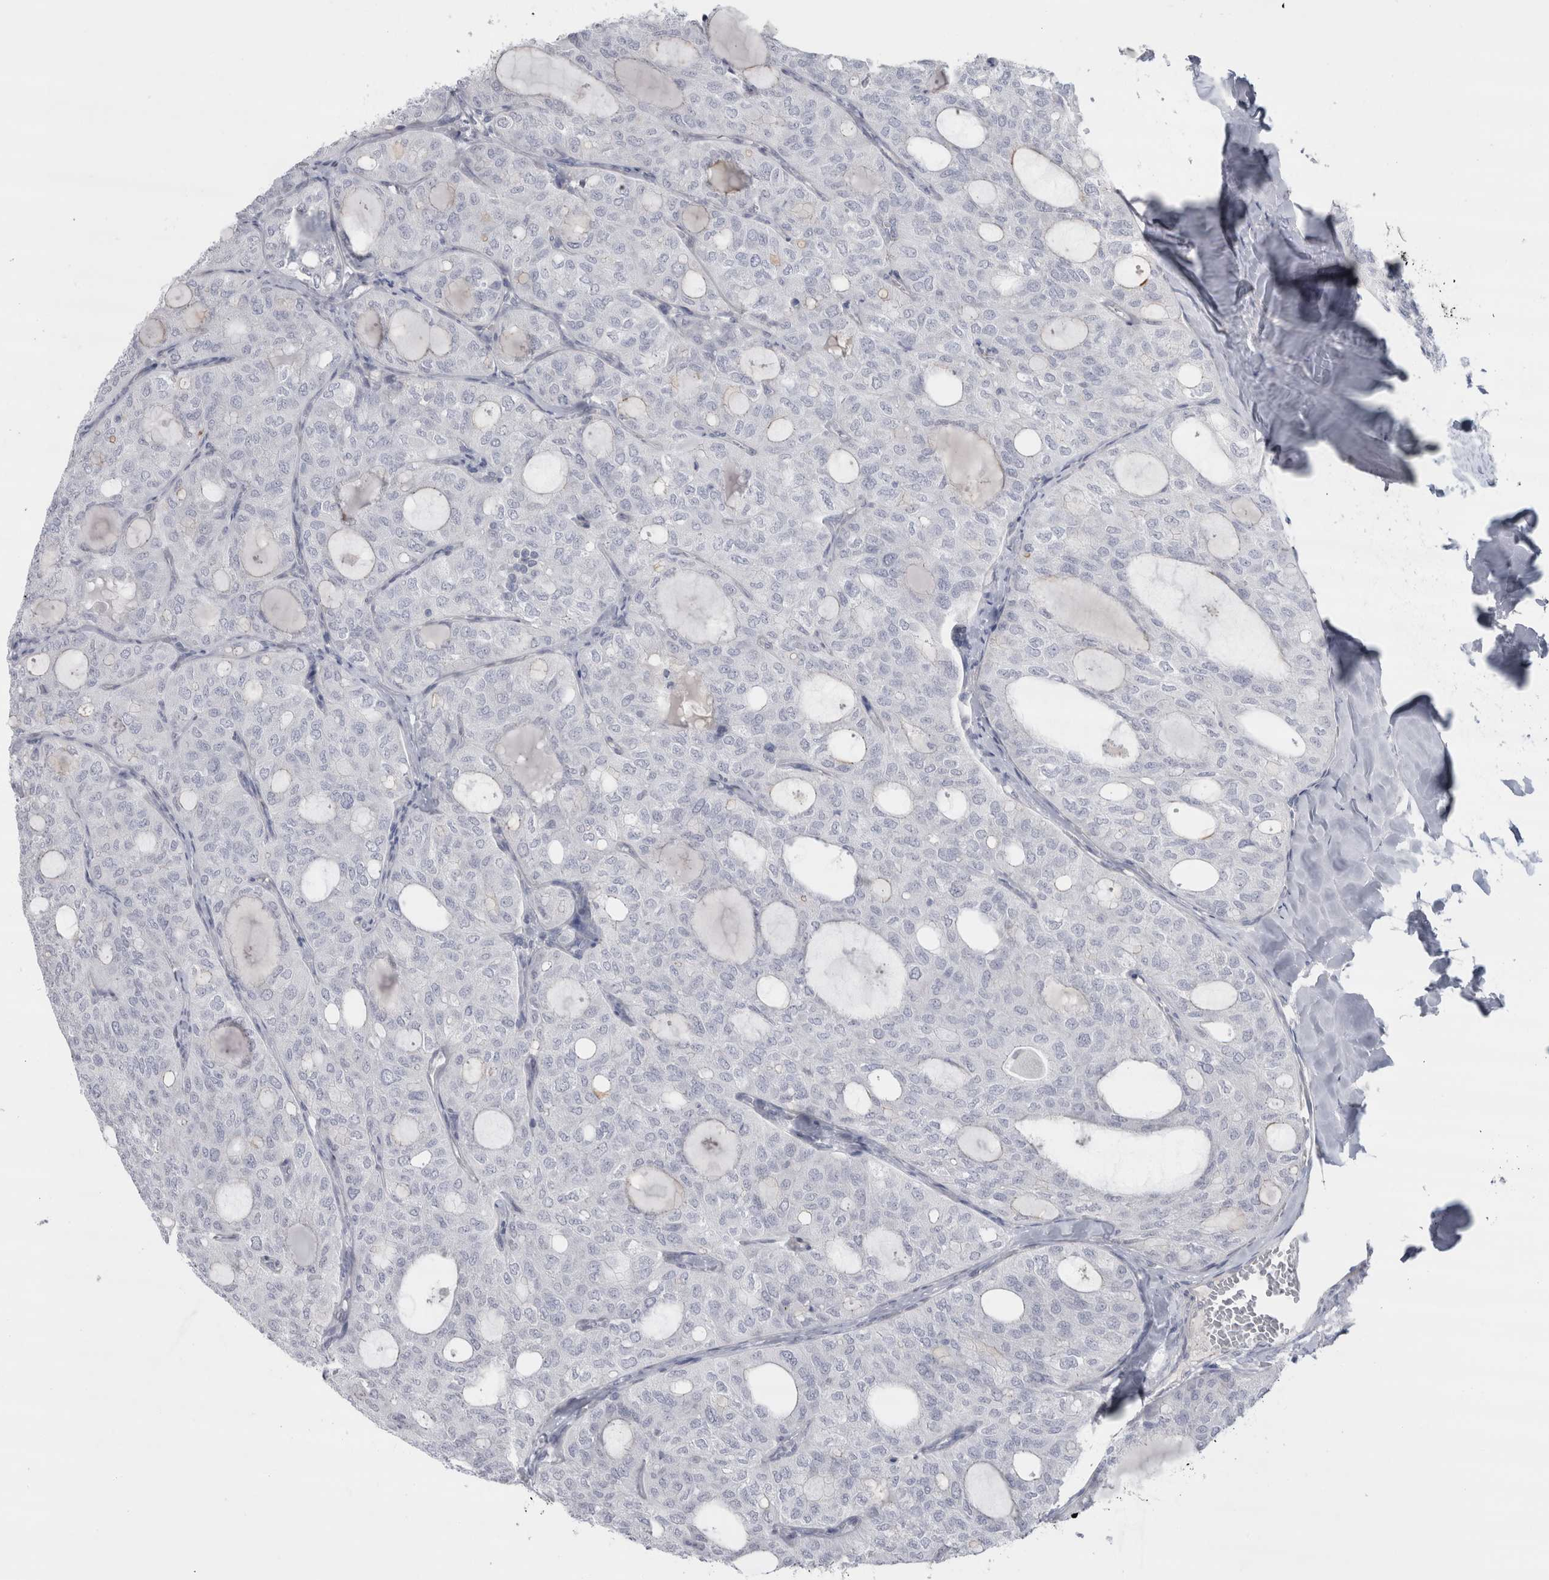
{"staining": {"intensity": "negative", "quantity": "none", "location": "none"}, "tissue": "thyroid cancer", "cell_type": "Tumor cells", "image_type": "cancer", "snomed": [{"axis": "morphology", "description": "Follicular adenoma carcinoma, NOS"}, {"axis": "topography", "description": "Thyroid gland"}], "caption": "Tumor cells are negative for brown protein staining in follicular adenoma carcinoma (thyroid).", "gene": "CDH17", "patient": {"sex": "male", "age": 75}}